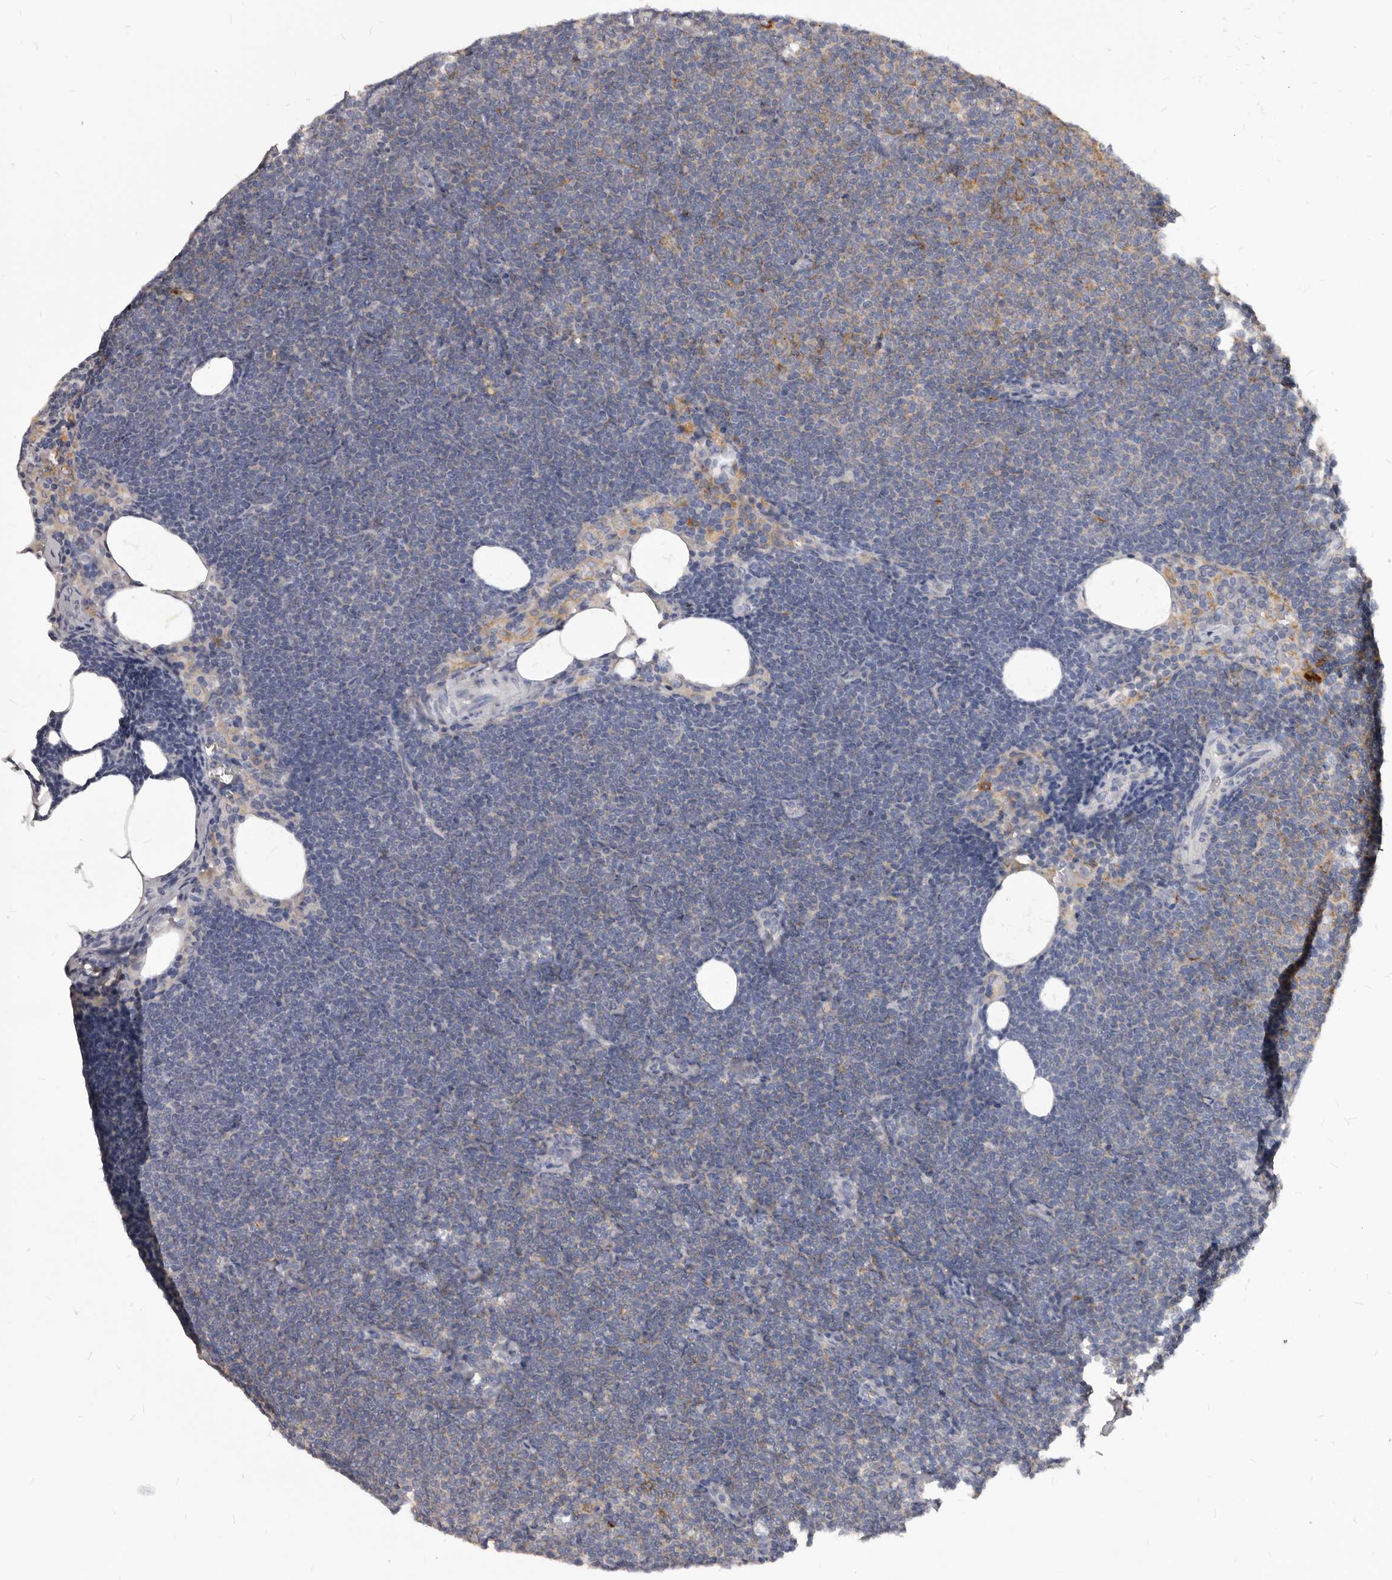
{"staining": {"intensity": "moderate", "quantity": "<25%", "location": "cytoplasmic/membranous"}, "tissue": "lymphoma", "cell_type": "Tumor cells", "image_type": "cancer", "snomed": [{"axis": "morphology", "description": "Malignant lymphoma, non-Hodgkin's type, Low grade"}, {"axis": "topography", "description": "Lymph node"}], "caption": "About <25% of tumor cells in human low-grade malignant lymphoma, non-Hodgkin's type reveal moderate cytoplasmic/membranous protein expression as visualized by brown immunohistochemical staining.", "gene": "PI4K2A", "patient": {"sex": "female", "age": 53}}